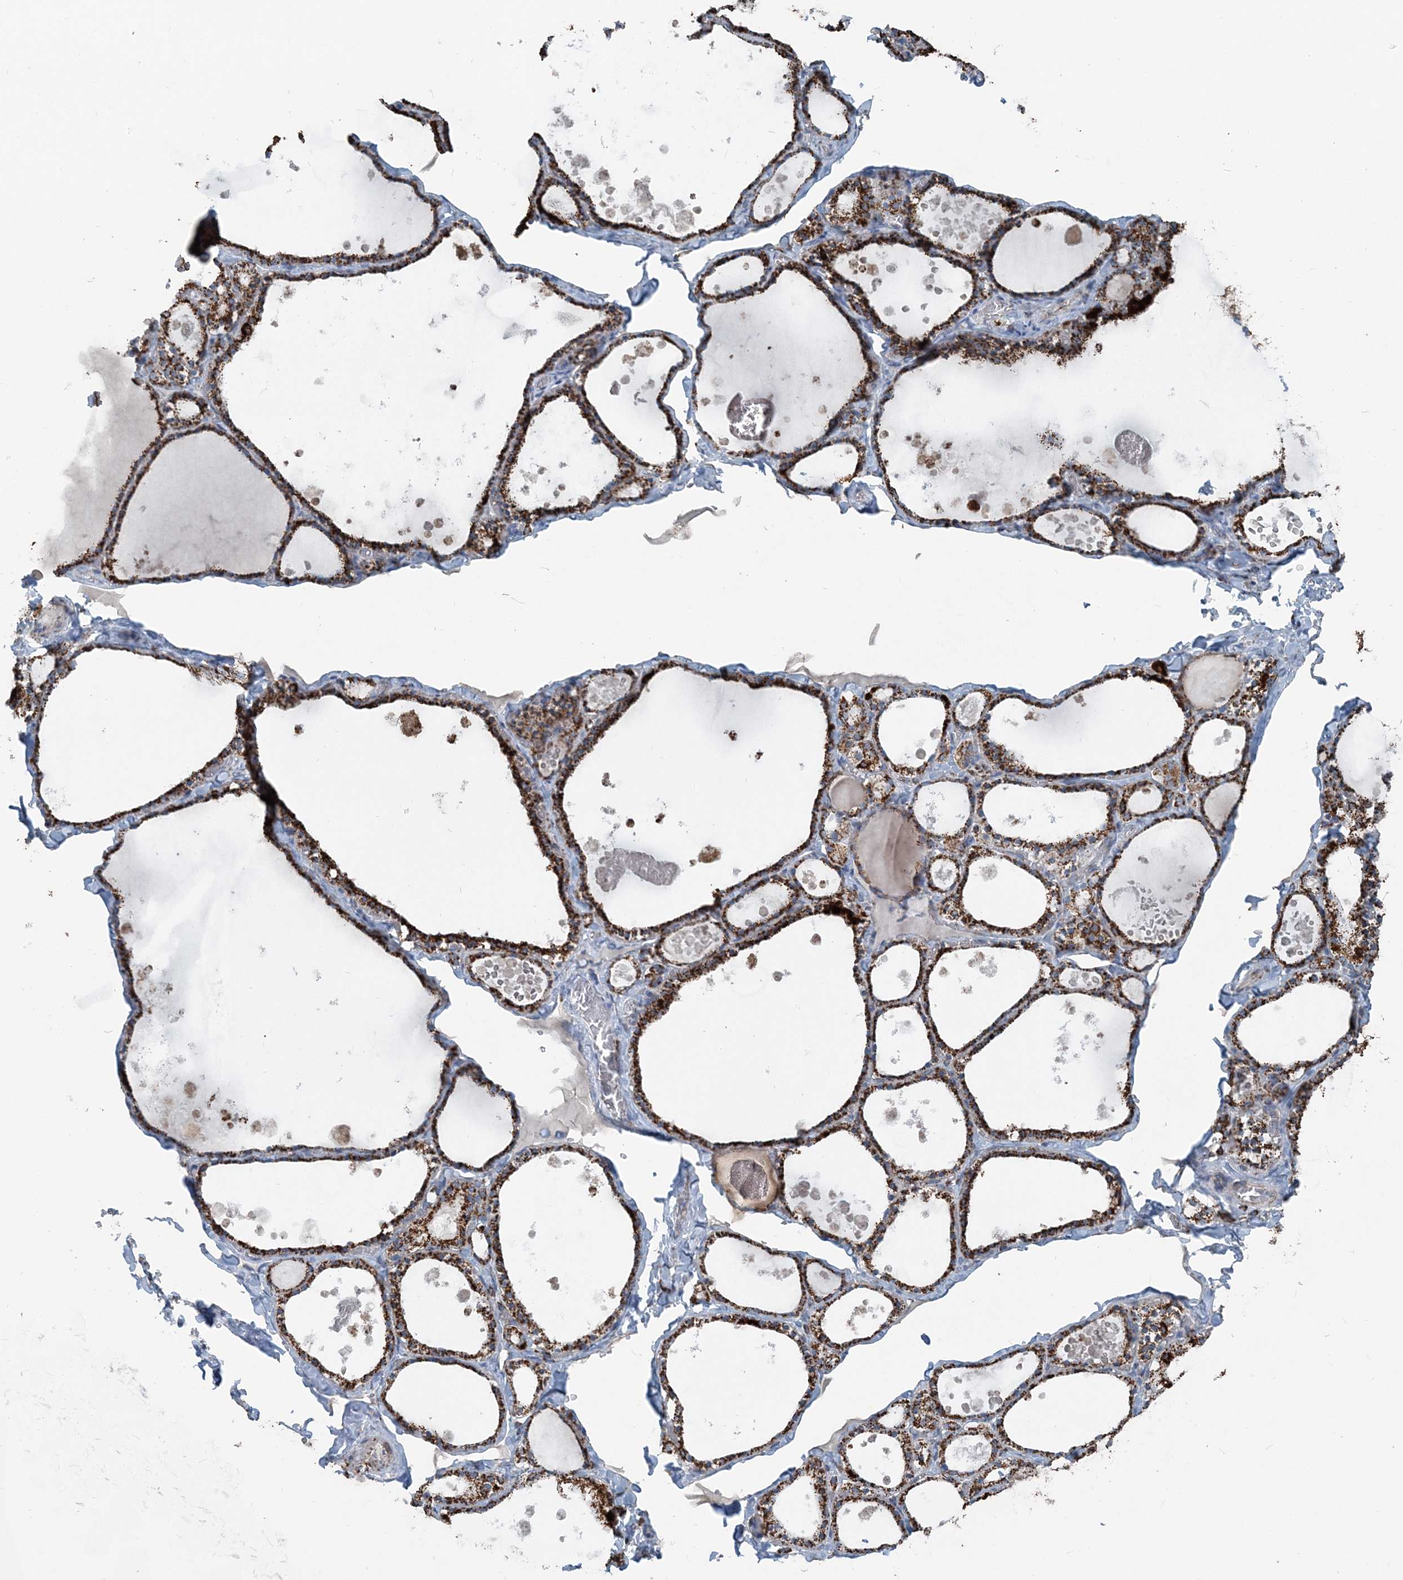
{"staining": {"intensity": "strong", "quantity": ">75%", "location": "cytoplasmic/membranous"}, "tissue": "thyroid gland", "cell_type": "Glandular cells", "image_type": "normal", "snomed": [{"axis": "morphology", "description": "Normal tissue, NOS"}, {"axis": "topography", "description": "Thyroid gland"}], "caption": "Normal thyroid gland displays strong cytoplasmic/membranous staining in approximately >75% of glandular cells, visualized by immunohistochemistry.", "gene": "SUCLG1", "patient": {"sex": "male", "age": 56}}